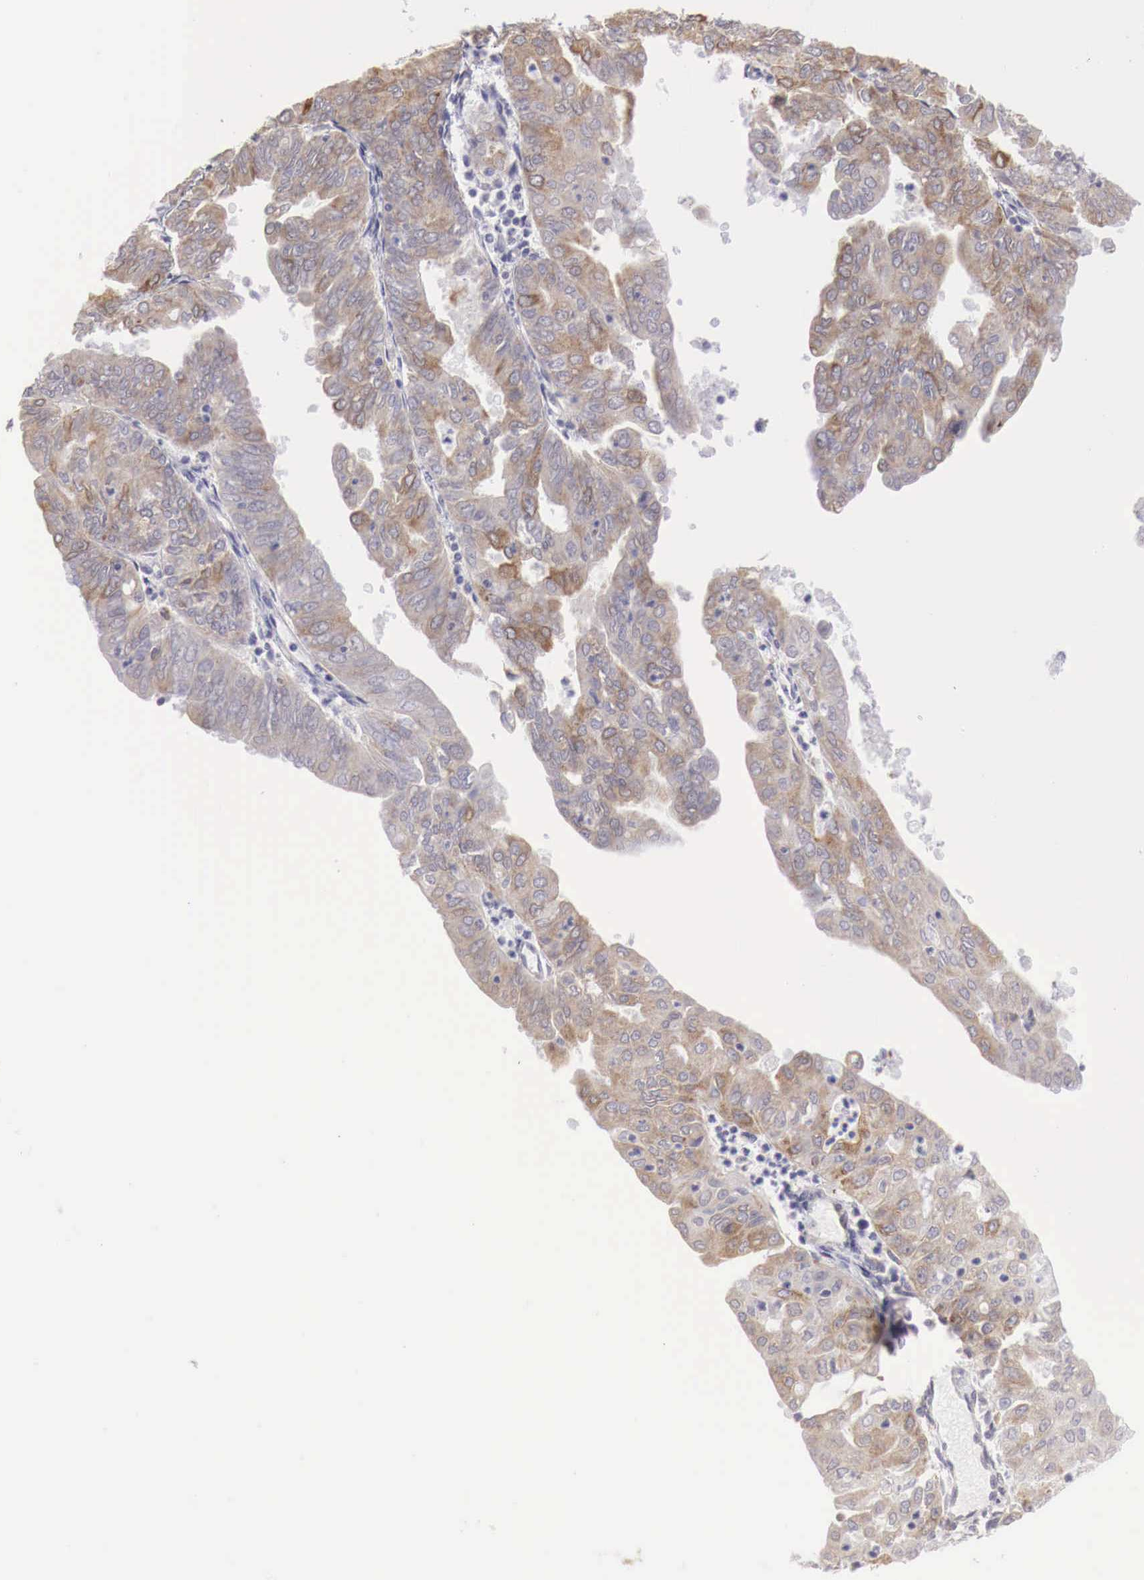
{"staining": {"intensity": "weak", "quantity": "25%-75%", "location": "cytoplasmic/membranous"}, "tissue": "endometrial cancer", "cell_type": "Tumor cells", "image_type": "cancer", "snomed": [{"axis": "morphology", "description": "Adenocarcinoma, NOS"}, {"axis": "topography", "description": "Endometrium"}], "caption": "Endometrial adenocarcinoma tissue displays weak cytoplasmic/membranous expression in approximately 25%-75% of tumor cells", "gene": "NSDHL", "patient": {"sex": "female", "age": 79}}